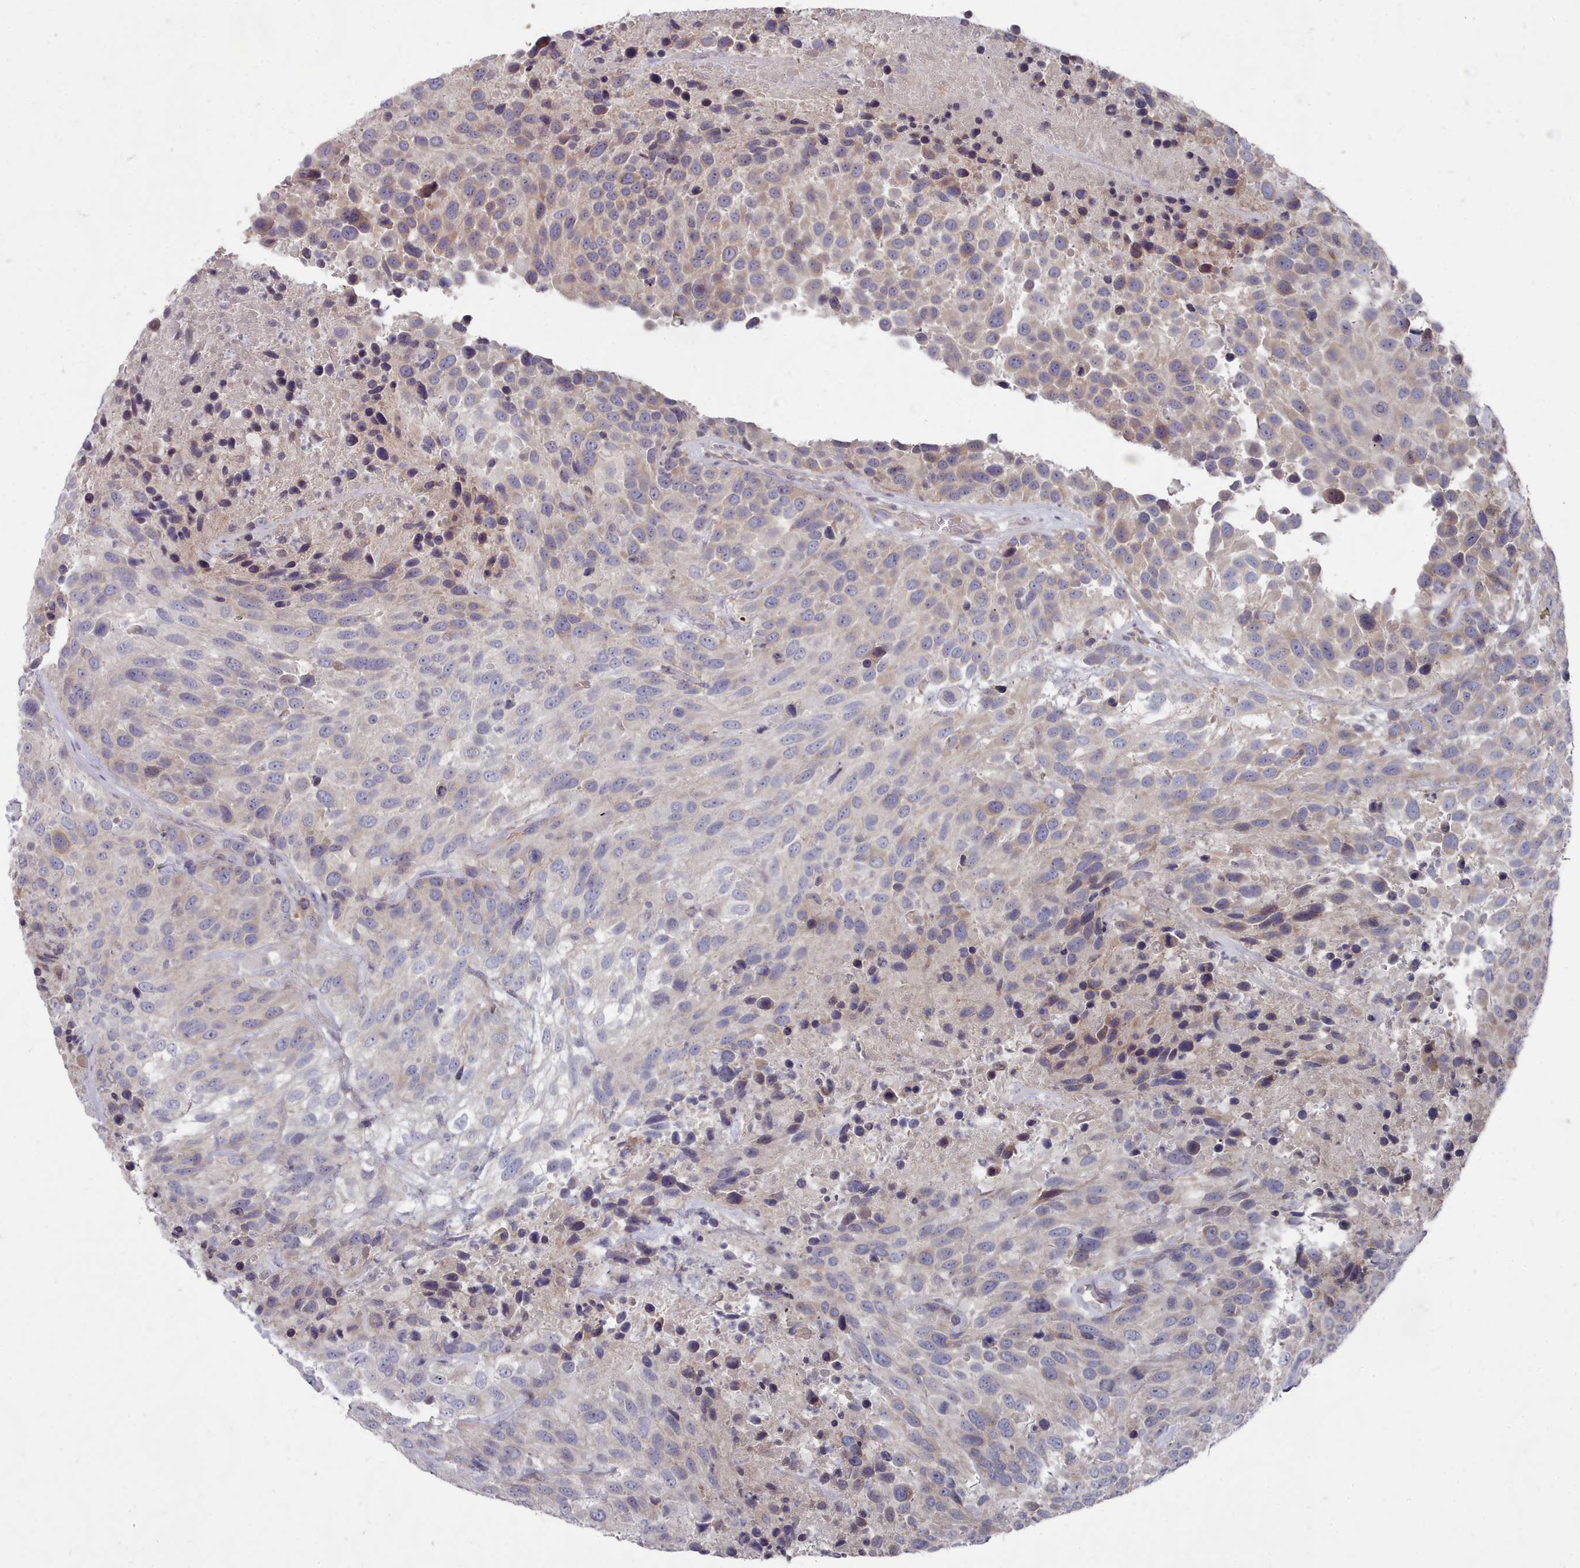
{"staining": {"intensity": "weak", "quantity": "25%-75%", "location": "cytoplasmic/membranous"}, "tissue": "urothelial cancer", "cell_type": "Tumor cells", "image_type": "cancer", "snomed": [{"axis": "morphology", "description": "Urothelial carcinoma, High grade"}, {"axis": "topography", "description": "Urinary bladder"}], "caption": "An immunohistochemistry (IHC) photomicrograph of neoplastic tissue is shown. Protein staining in brown highlights weak cytoplasmic/membranous positivity in urothelial carcinoma (high-grade) within tumor cells.", "gene": "ACKR3", "patient": {"sex": "female", "age": 70}}